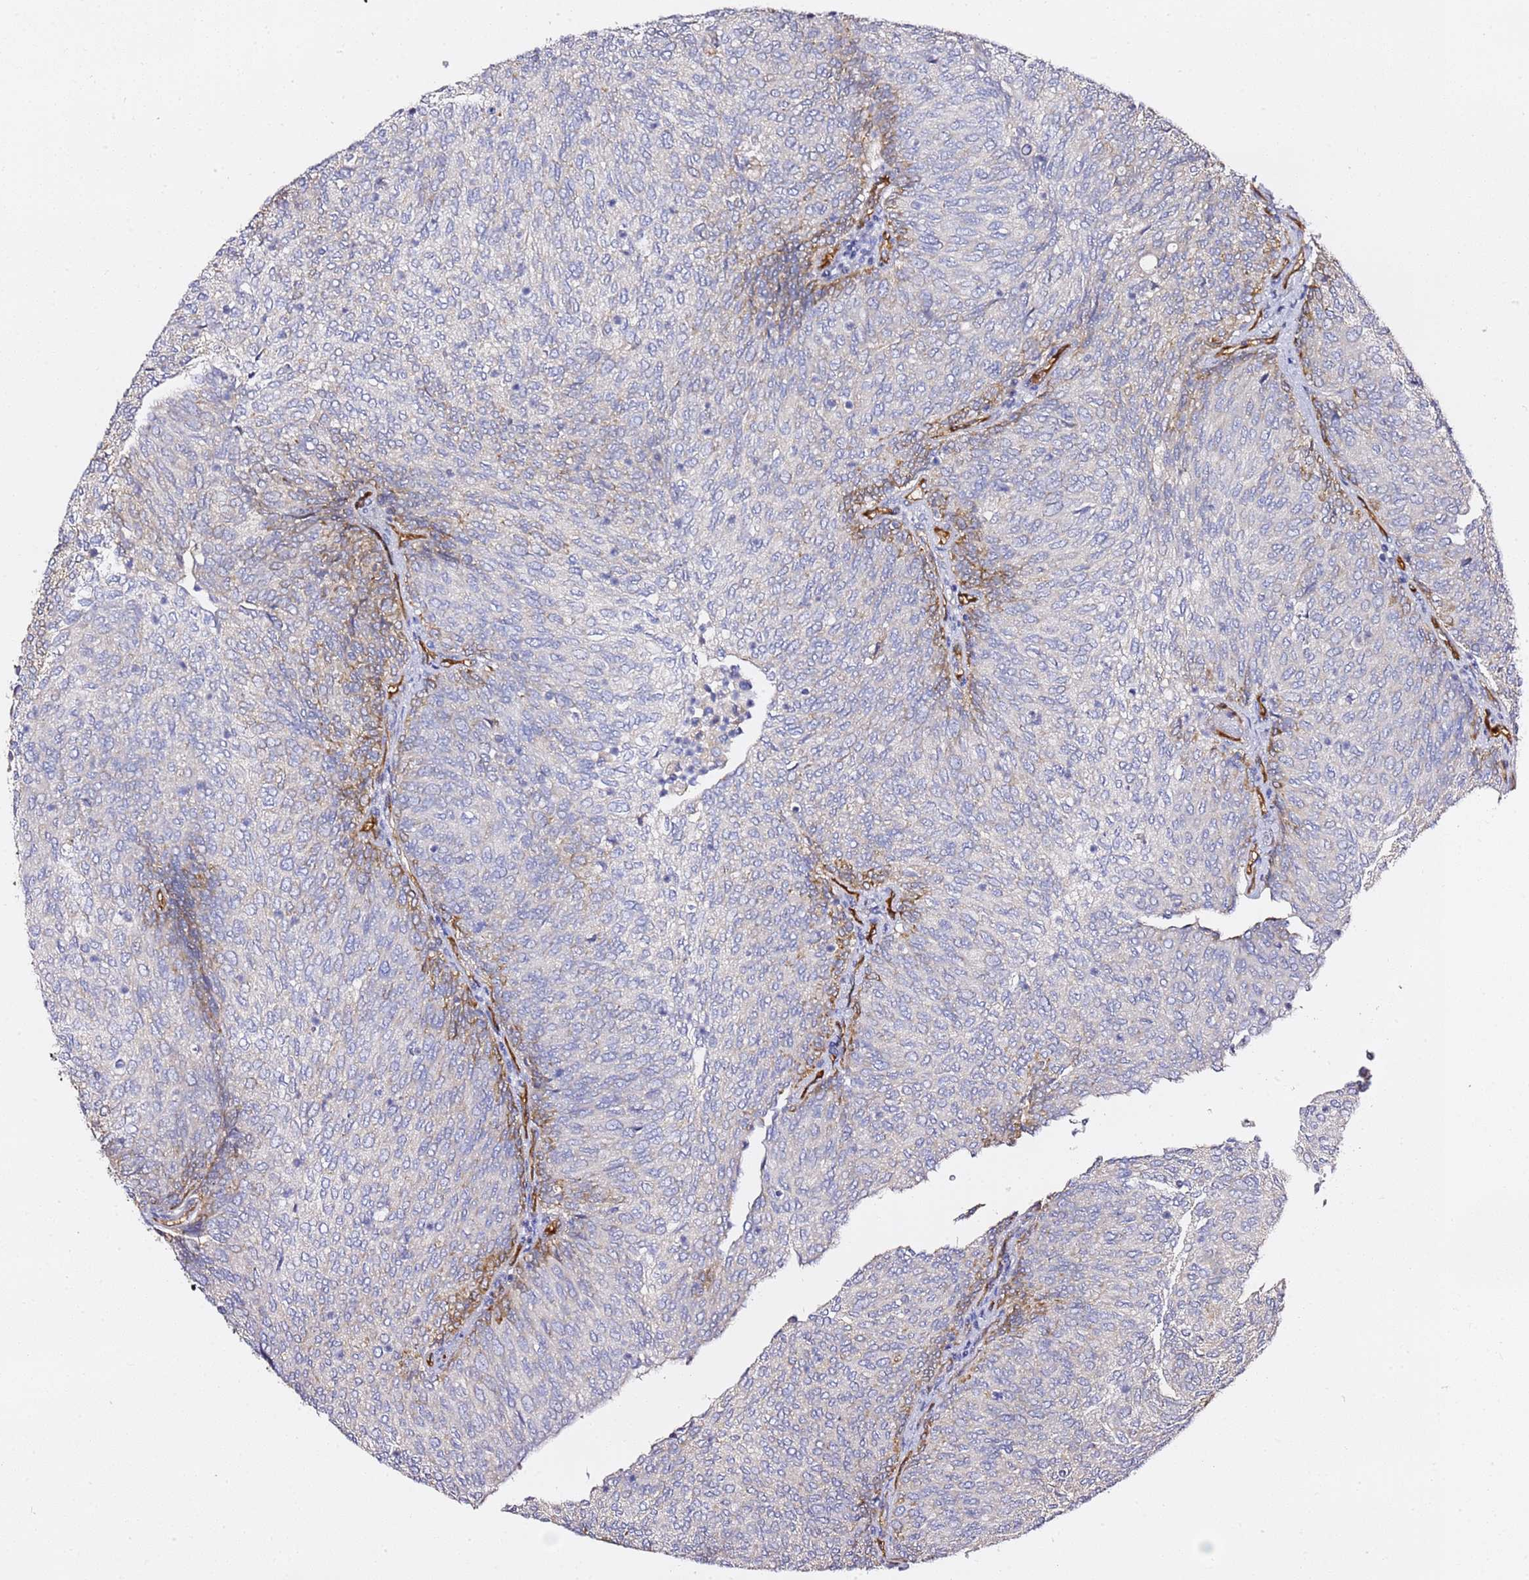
{"staining": {"intensity": "negative", "quantity": "none", "location": "none"}, "tissue": "urothelial cancer", "cell_type": "Tumor cells", "image_type": "cancer", "snomed": [{"axis": "morphology", "description": "Urothelial carcinoma, High grade"}, {"axis": "topography", "description": "Urinary bladder"}], "caption": "Protein analysis of urothelial cancer displays no significant staining in tumor cells.", "gene": "KIF7", "patient": {"sex": "female", "age": 79}}